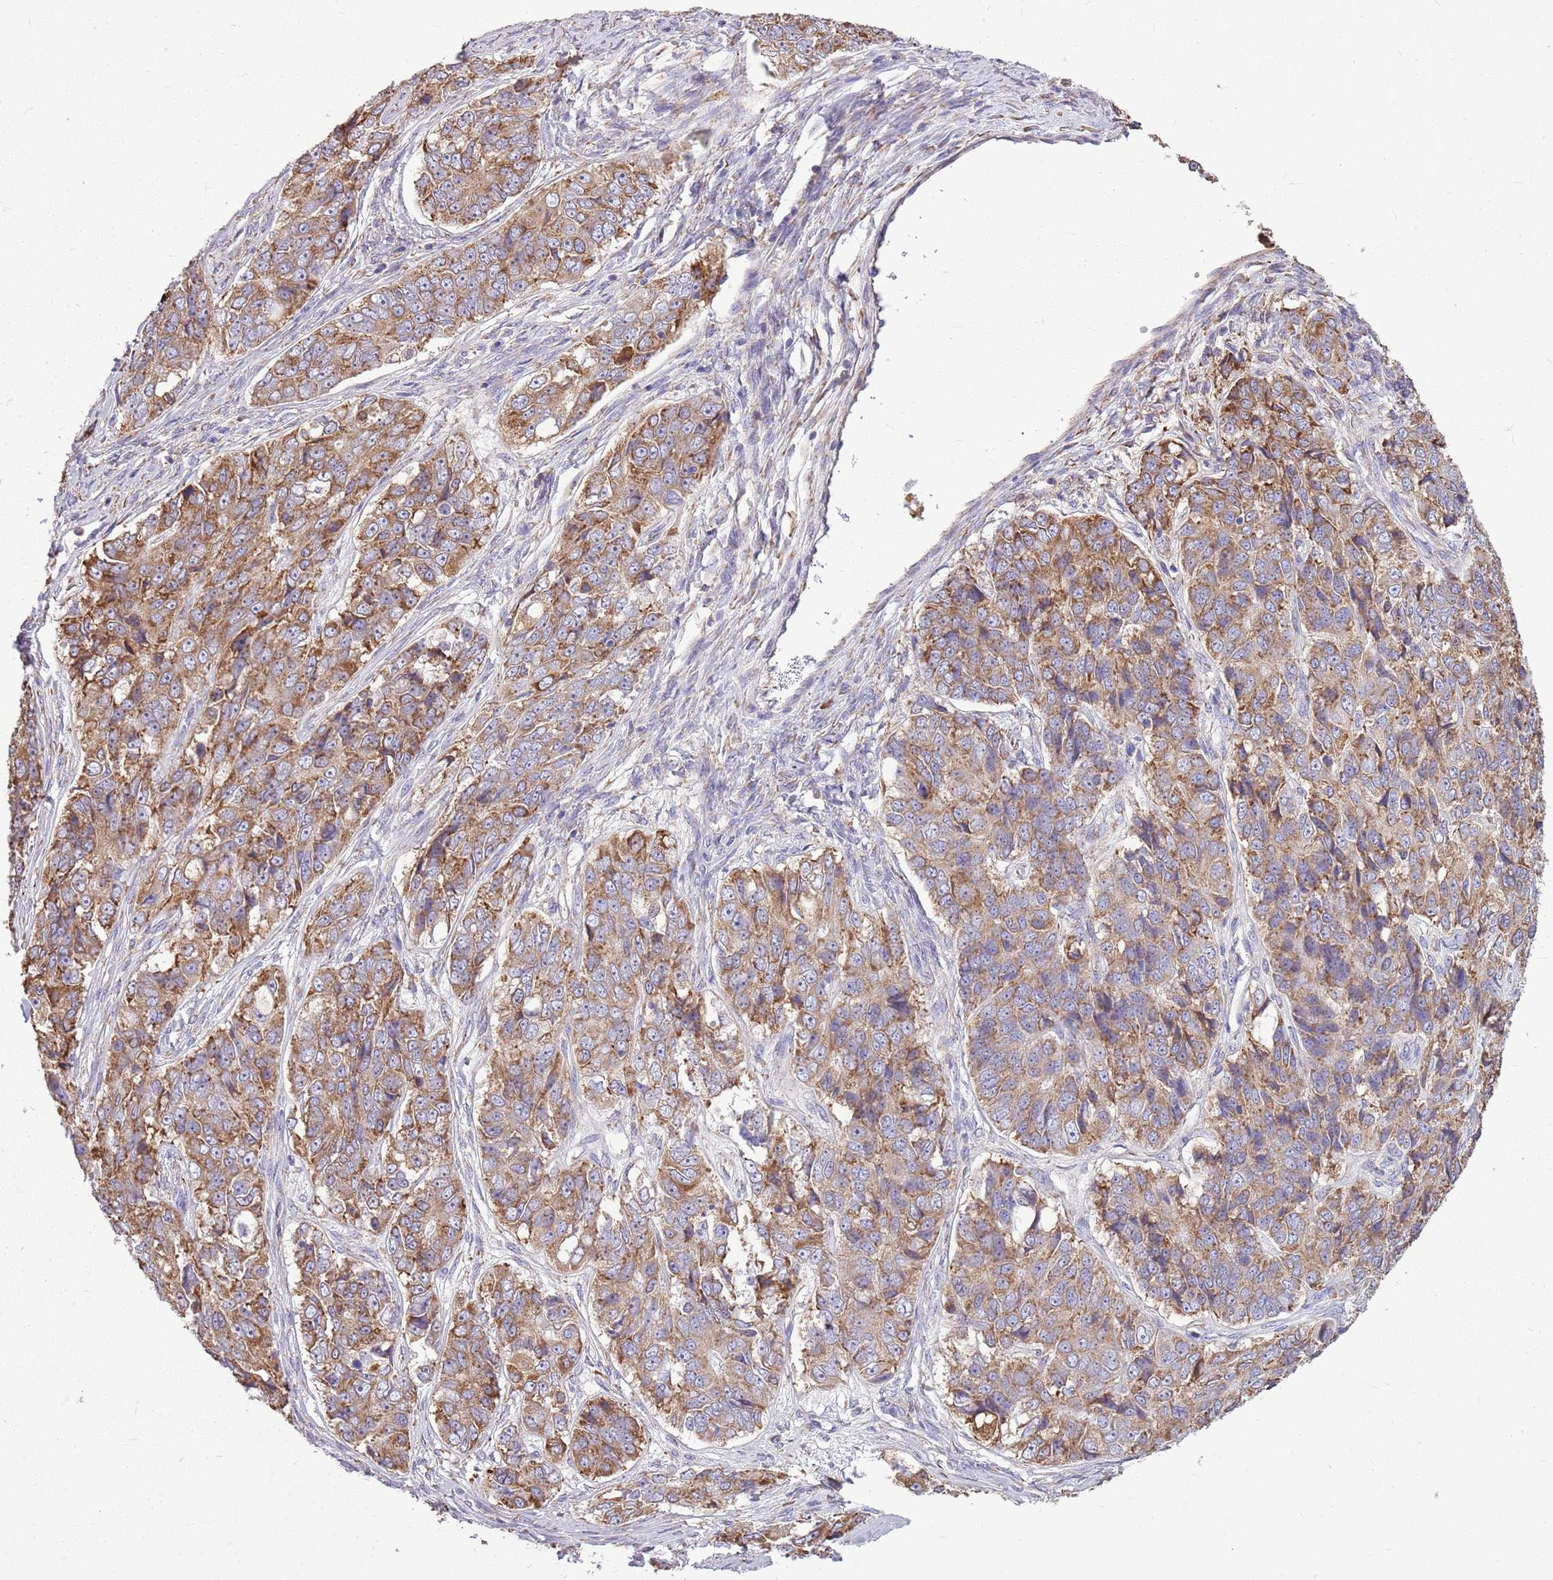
{"staining": {"intensity": "moderate", "quantity": ">75%", "location": "cytoplasmic/membranous"}, "tissue": "ovarian cancer", "cell_type": "Tumor cells", "image_type": "cancer", "snomed": [{"axis": "morphology", "description": "Carcinoma, endometroid"}, {"axis": "topography", "description": "Ovary"}], "caption": "A medium amount of moderate cytoplasmic/membranous positivity is identified in approximately >75% of tumor cells in ovarian endometroid carcinoma tissue.", "gene": "KCTD19", "patient": {"sex": "female", "age": 51}}